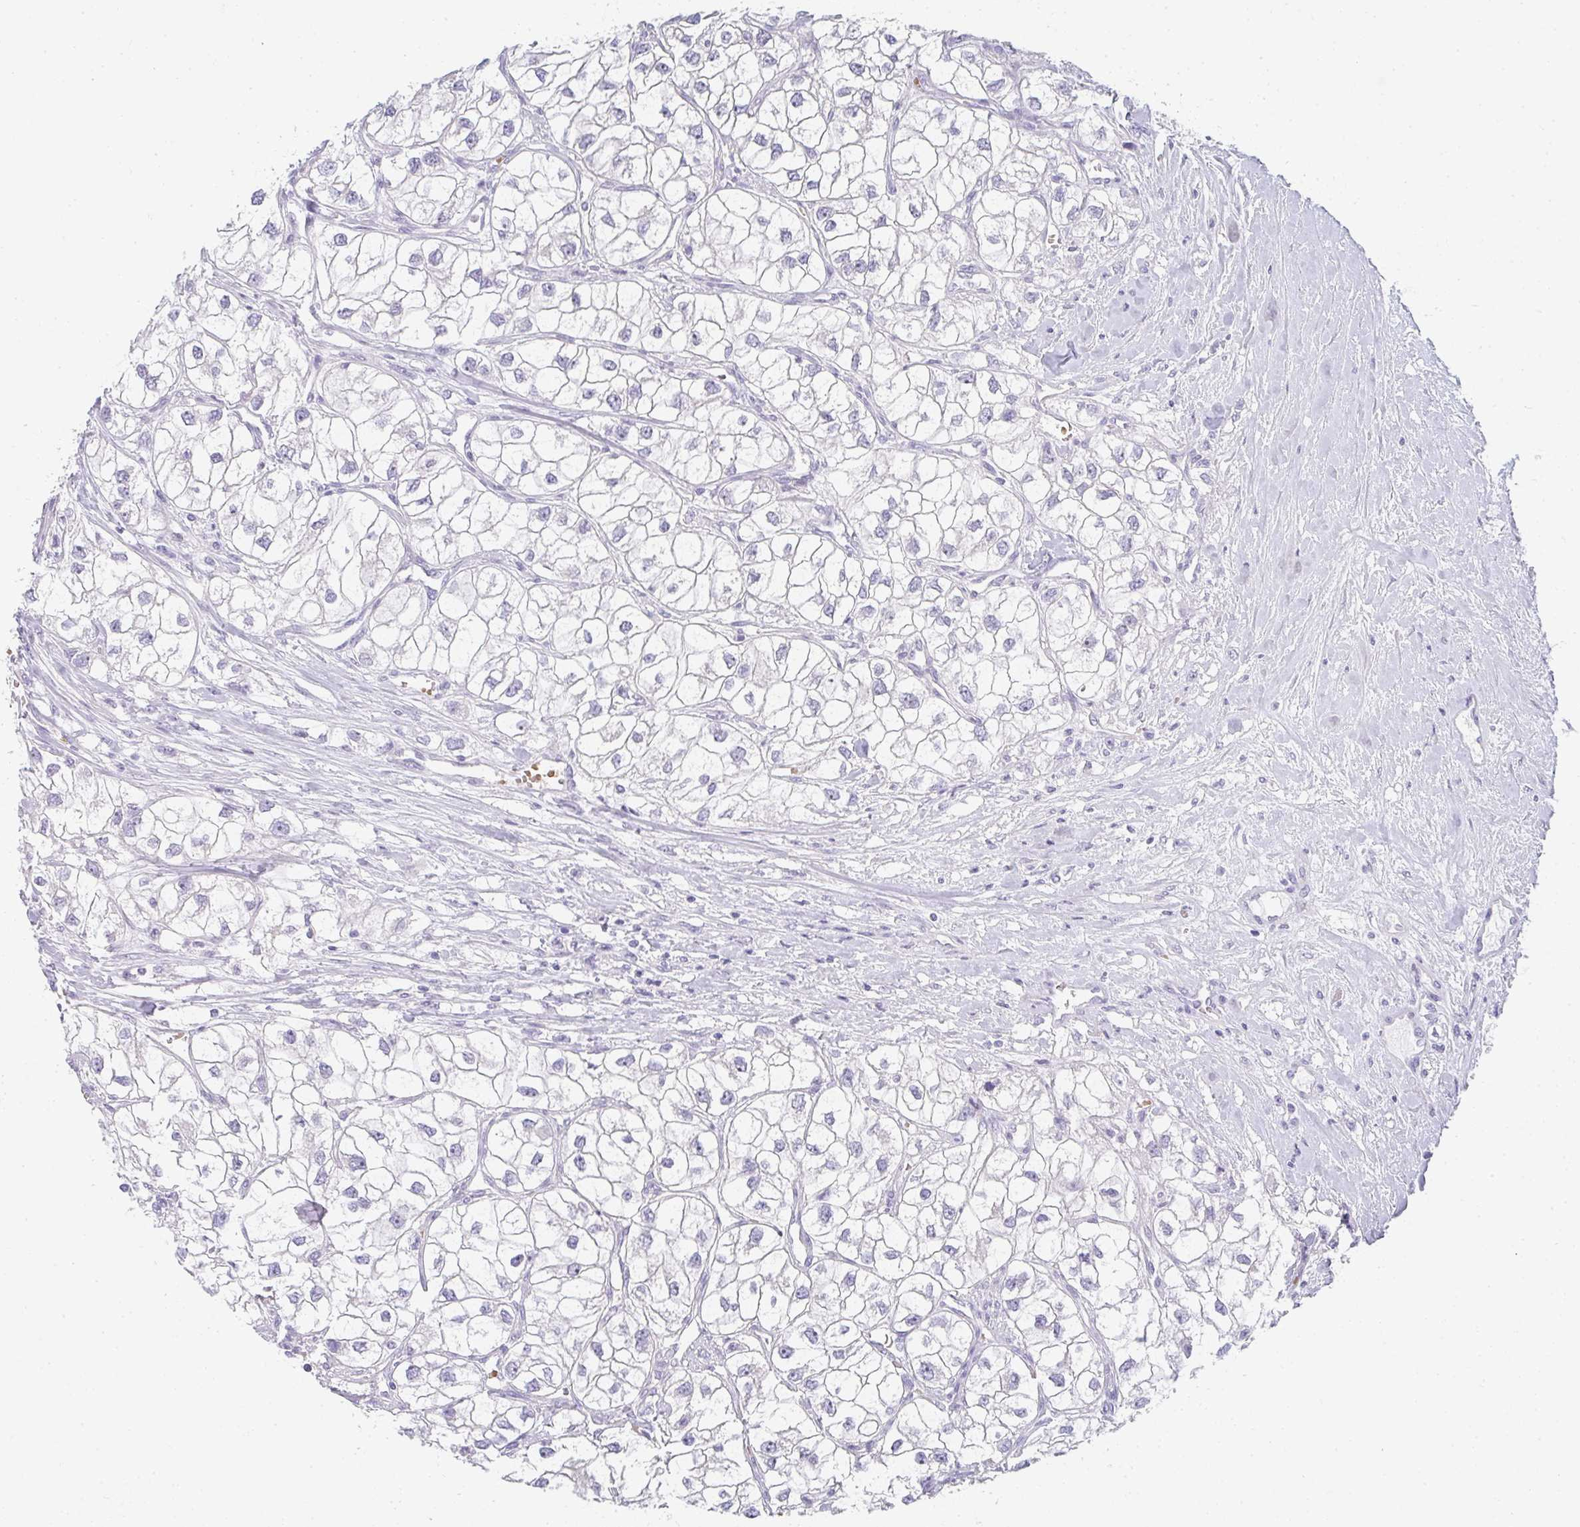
{"staining": {"intensity": "negative", "quantity": "none", "location": "none"}, "tissue": "renal cancer", "cell_type": "Tumor cells", "image_type": "cancer", "snomed": [{"axis": "morphology", "description": "Adenocarcinoma, NOS"}, {"axis": "topography", "description": "Kidney"}], "caption": "A high-resolution image shows IHC staining of adenocarcinoma (renal), which demonstrates no significant expression in tumor cells.", "gene": "NEU2", "patient": {"sex": "male", "age": 59}}